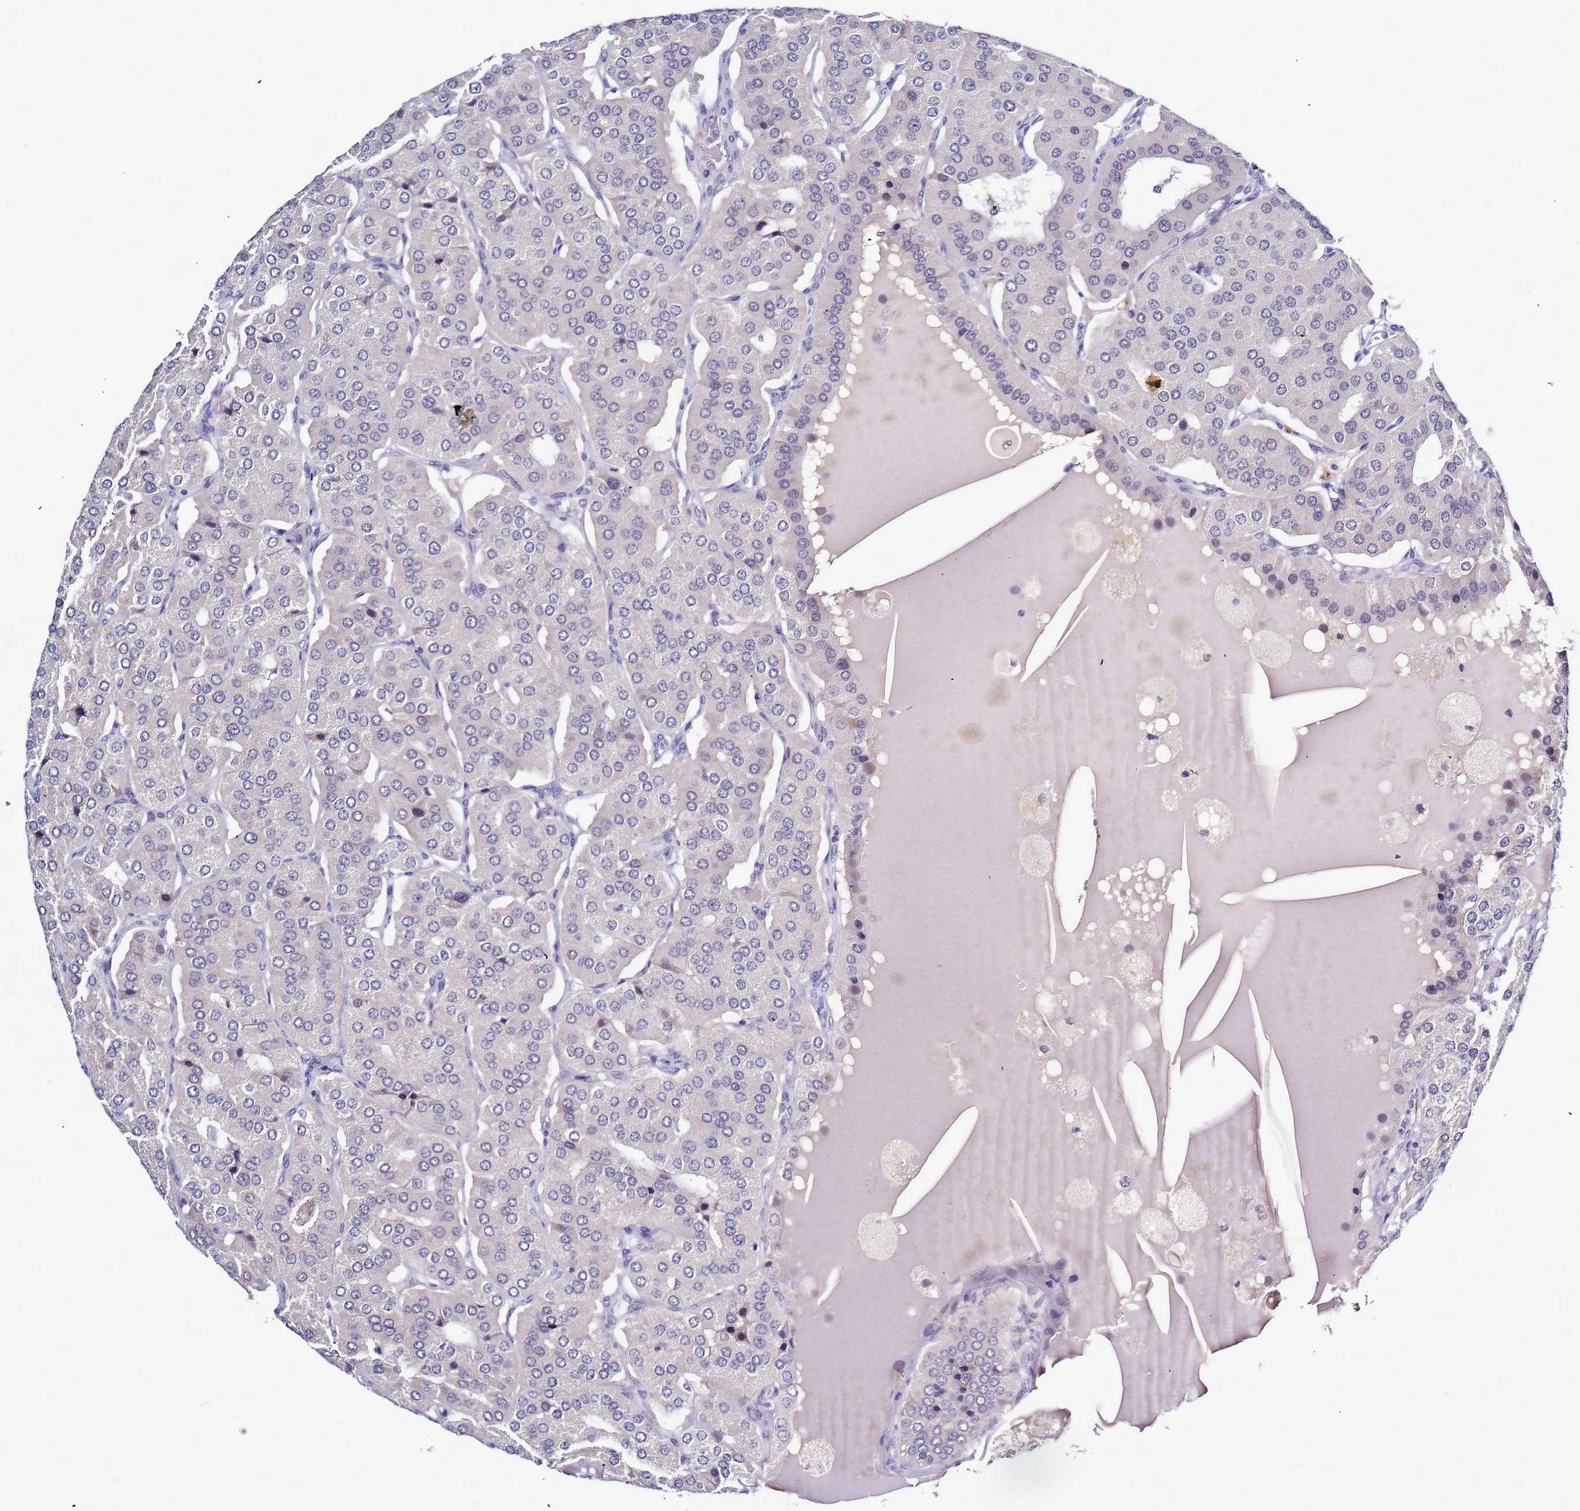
{"staining": {"intensity": "negative", "quantity": "none", "location": "none"}, "tissue": "parathyroid gland", "cell_type": "Glandular cells", "image_type": "normal", "snomed": [{"axis": "morphology", "description": "Normal tissue, NOS"}, {"axis": "morphology", "description": "Adenoma, NOS"}, {"axis": "topography", "description": "Parathyroid gland"}], "caption": "DAB immunohistochemical staining of normal parathyroid gland exhibits no significant expression in glandular cells. Brightfield microscopy of IHC stained with DAB (brown) and hematoxylin (blue), captured at high magnification.", "gene": "CXorf65", "patient": {"sex": "female", "age": 86}}